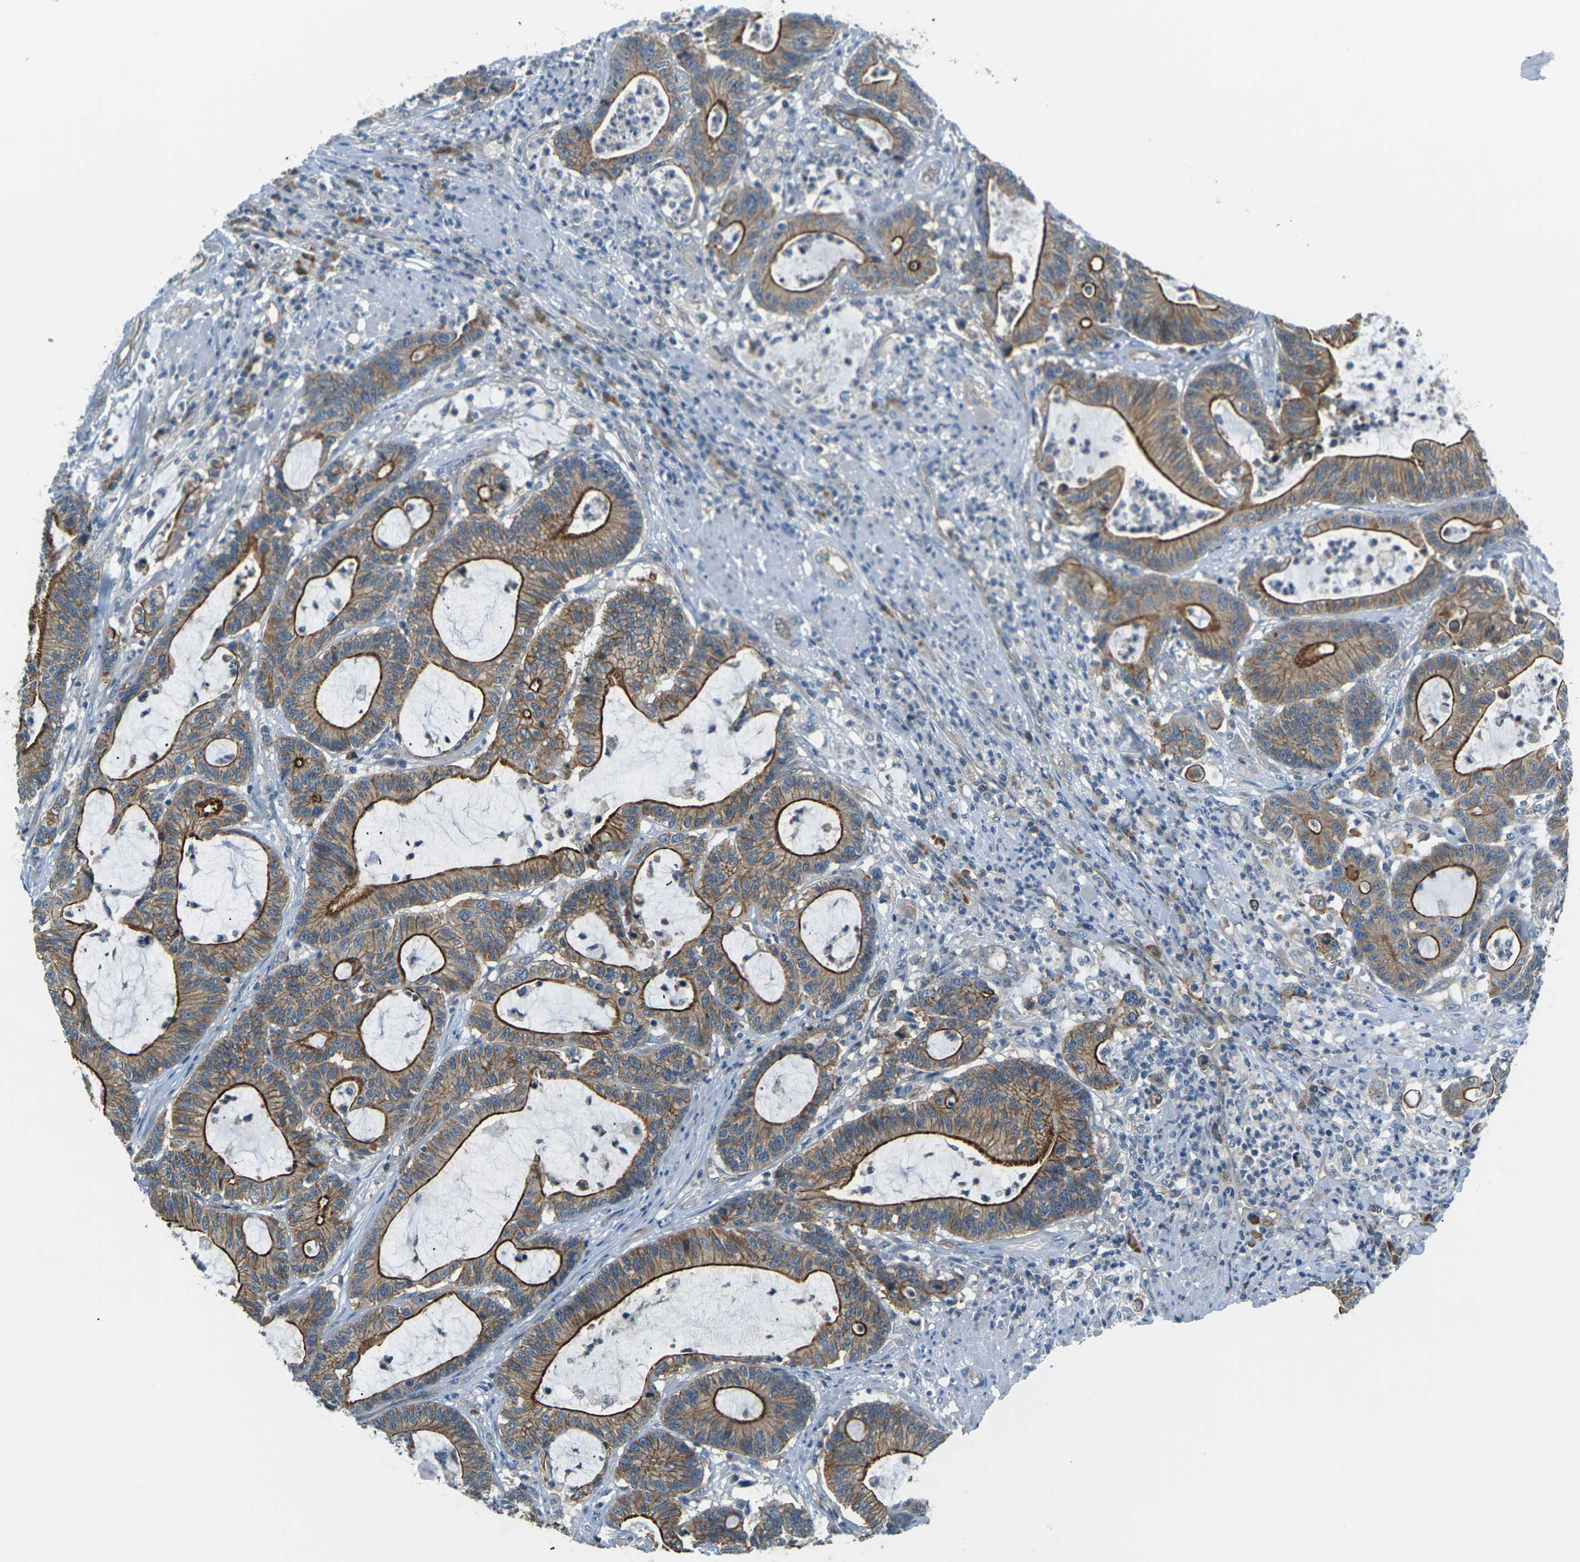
{"staining": {"intensity": "strong", "quantity": ">75%", "location": "cytoplasmic/membranous"}, "tissue": "colorectal cancer", "cell_type": "Tumor cells", "image_type": "cancer", "snomed": [{"axis": "morphology", "description": "Adenocarcinoma, NOS"}, {"axis": "topography", "description": "Colon"}], "caption": "This photomicrograph reveals immunohistochemistry (IHC) staining of human colorectal adenocarcinoma, with high strong cytoplasmic/membranous expression in about >75% of tumor cells.", "gene": "SLC13A3", "patient": {"sex": "female", "age": 84}}